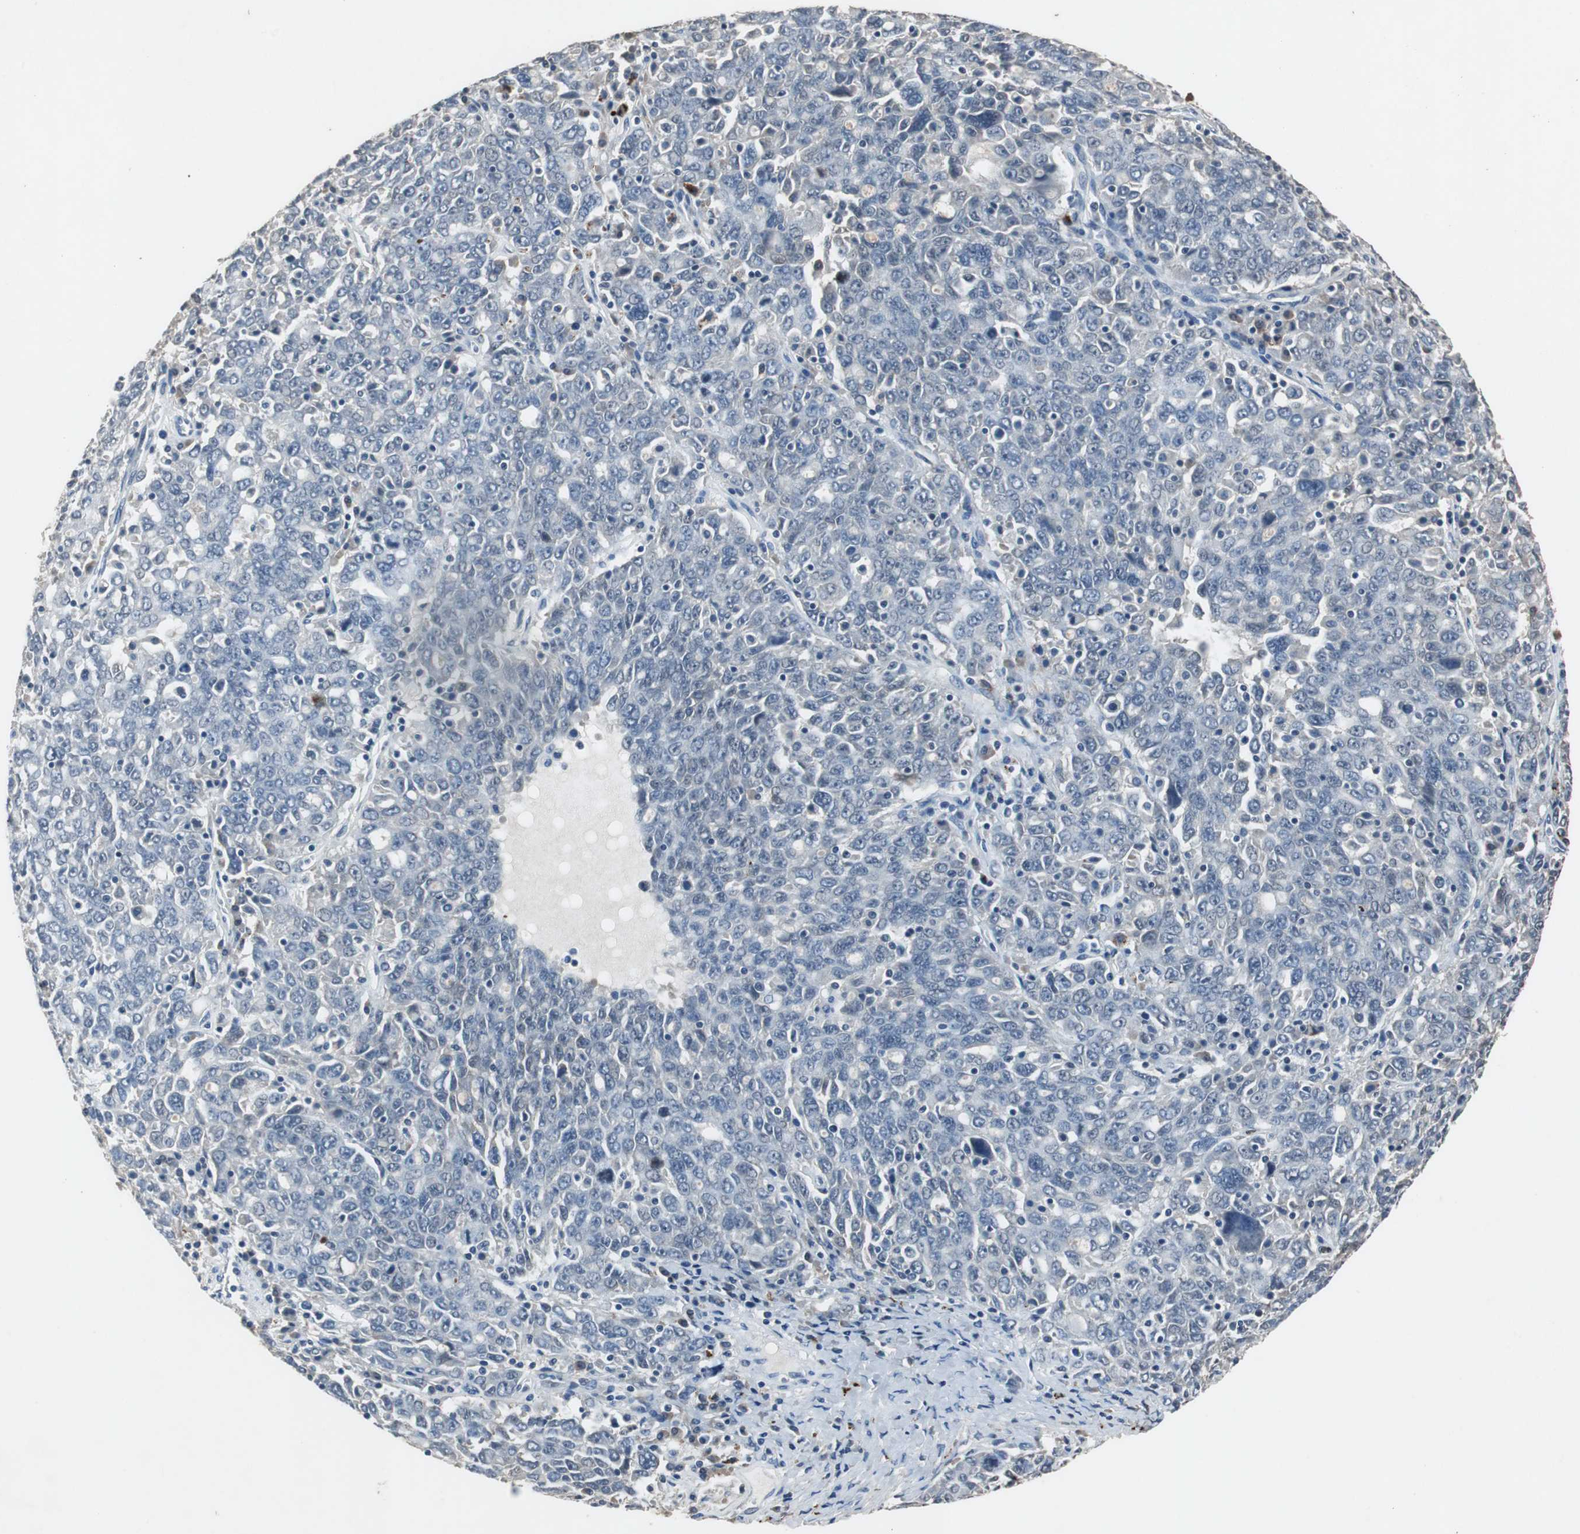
{"staining": {"intensity": "negative", "quantity": "none", "location": "none"}, "tissue": "ovarian cancer", "cell_type": "Tumor cells", "image_type": "cancer", "snomed": [{"axis": "morphology", "description": "Carcinoma, endometroid"}, {"axis": "topography", "description": "Ovary"}], "caption": "An immunohistochemistry (IHC) photomicrograph of ovarian cancer is shown. There is no staining in tumor cells of ovarian cancer.", "gene": "ADNP2", "patient": {"sex": "female", "age": 62}}